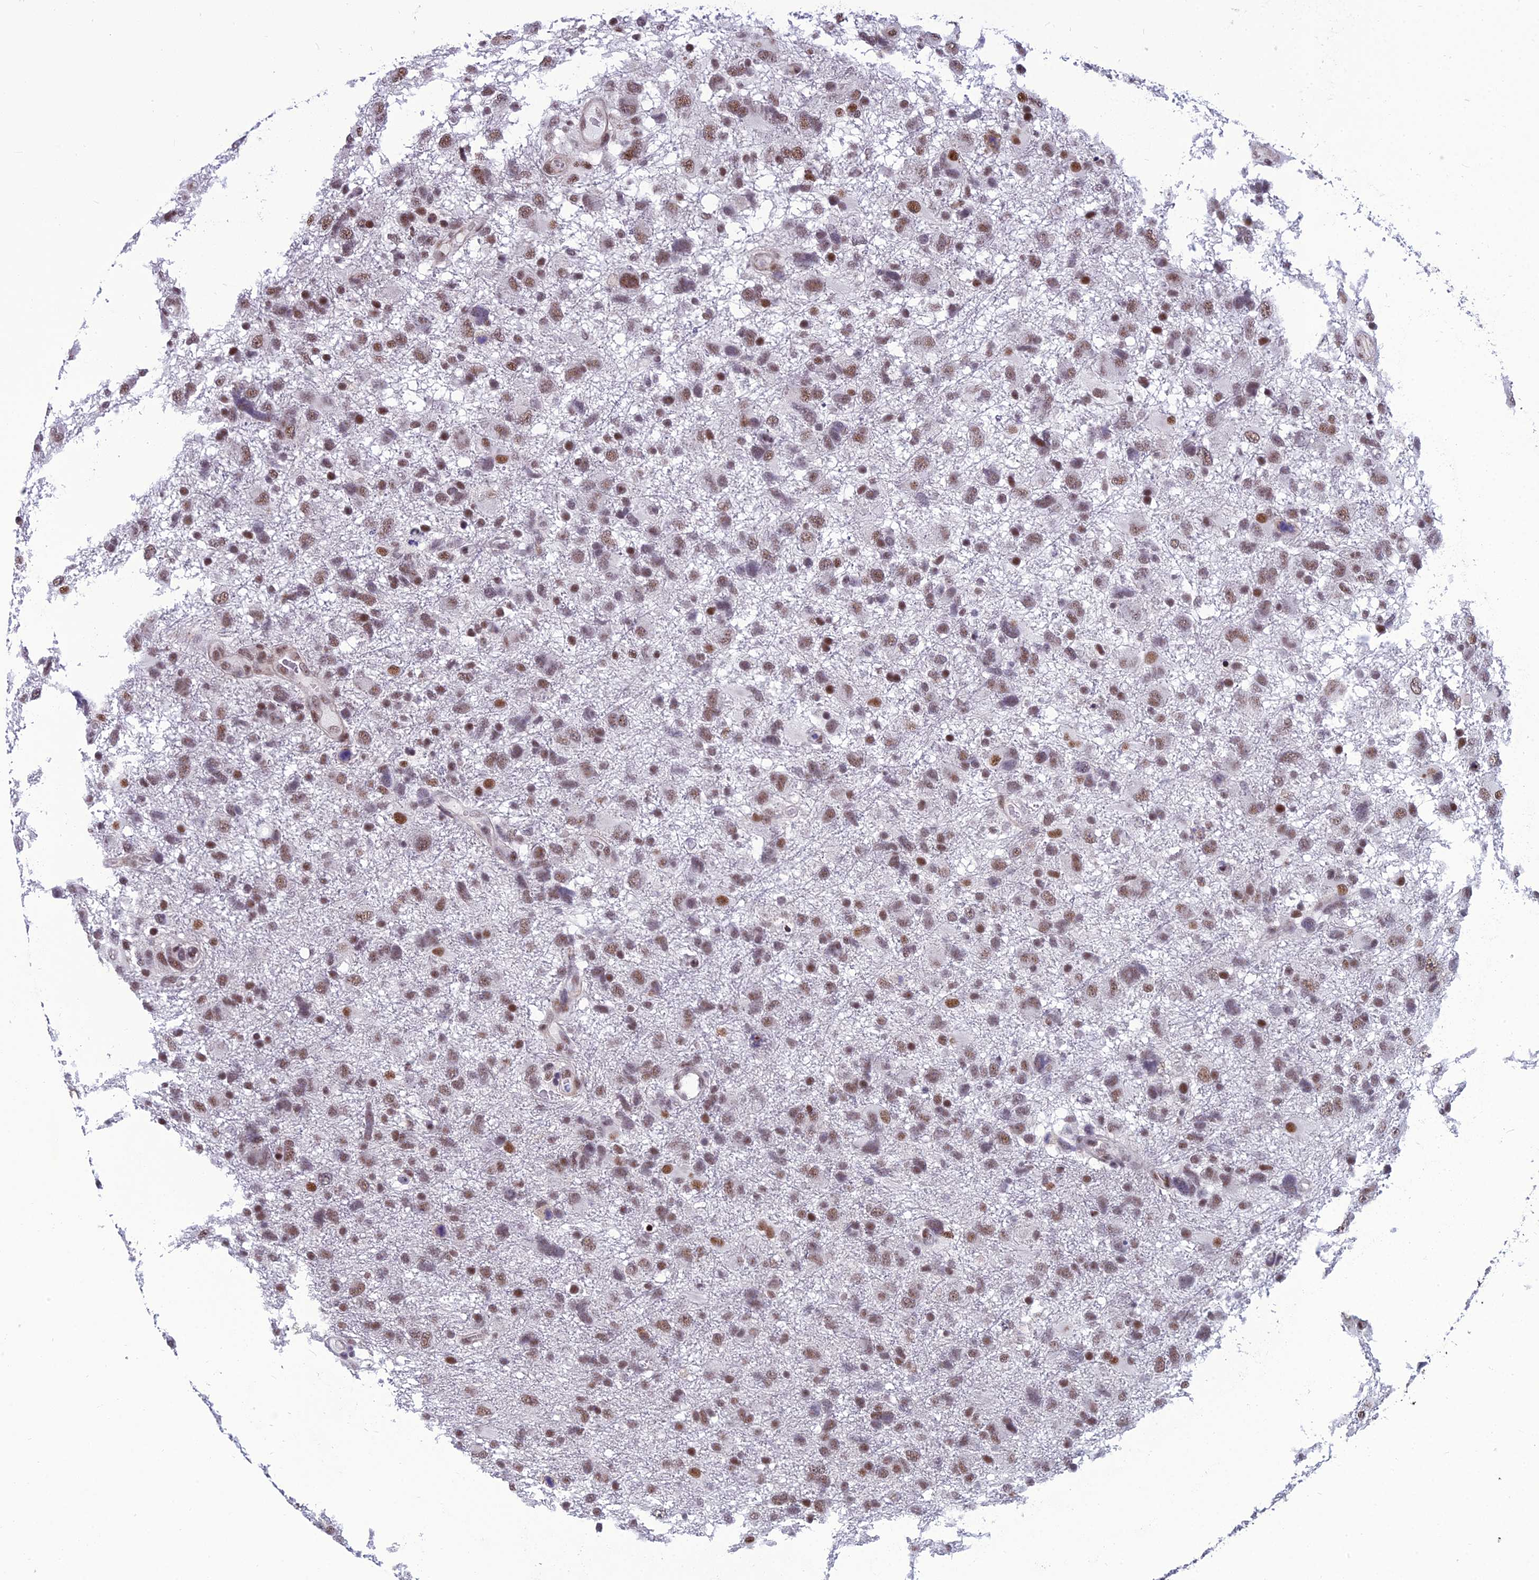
{"staining": {"intensity": "moderate", "quantity": ">75%", "location": "nuclear"}, "tissue": "glioma", "cell_type": "Tumor cells", "image_type": "cancer", "snomed": [{"axis": "morphology", "description": "Glioma, malignant, High grade"}, {"axis": "topography", "description": "Brain"}], "caption": "A photomicrograph of human glioma stained for a protein reveals moderate nuclear brown staining in tumor cells. Using DAB (brown) and hematoxylin (blue) stains, captured at high magnification using brightfield microscopy.", "gene": "RSRC1", "patient": {"sex": "male", "age": 61}}